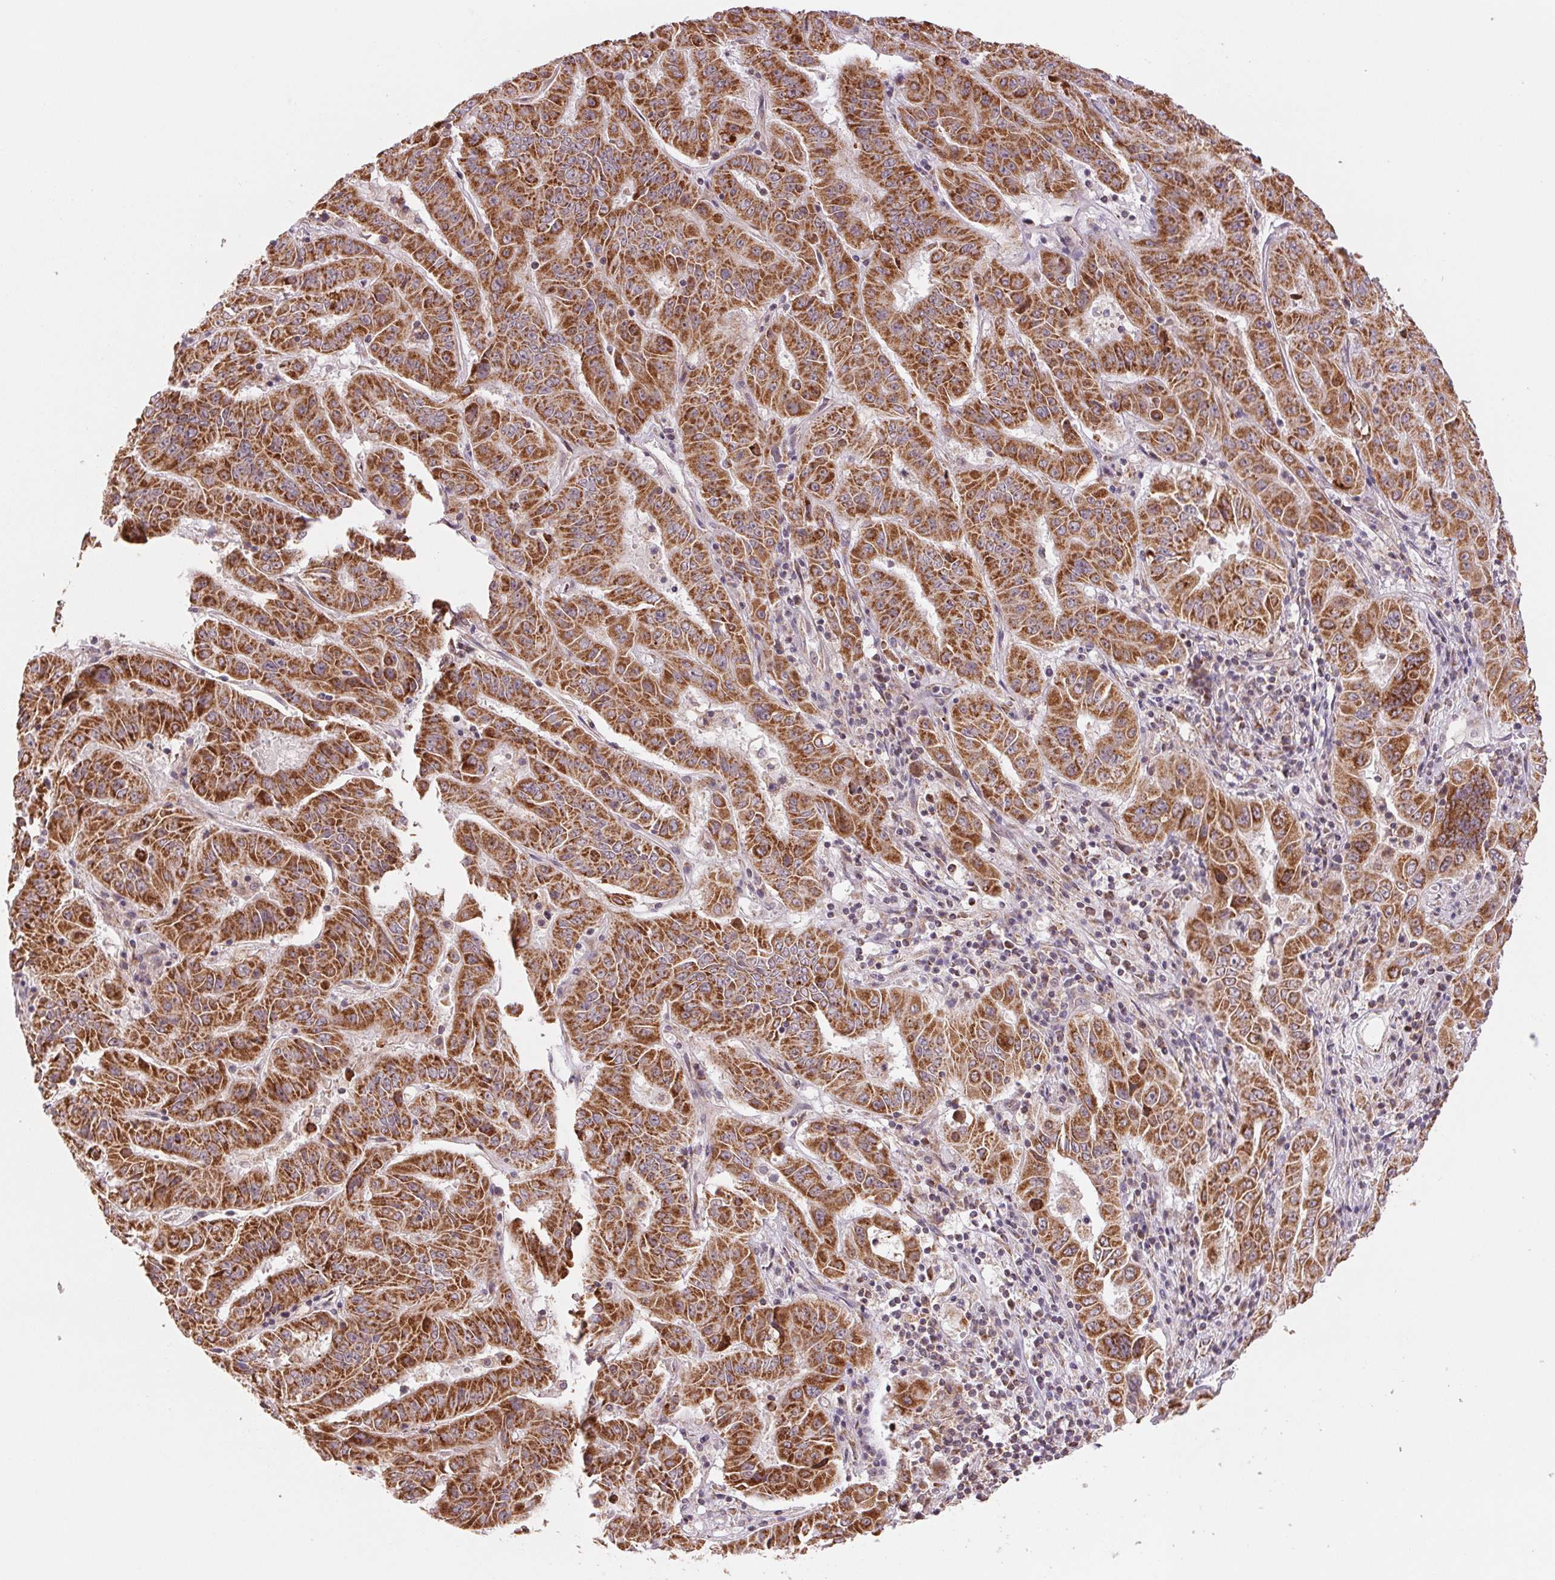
{"staining": {"intensity": "strong", "quantity": ">75%", "location": "cytoplasmic/membranous"}, "tissue": "pancreatic cancer", "cell_type": "Tumor cells", "image_type": "cancer", "snomed": [{"axis": "morphology", "description": "Adenocarcinoma, NOS"}, {"axis": "topography", "description": "Pancreas"}], "caption": "Immunohistochemical staining of human pancreatic cancer displays strong cytoplasmic/membranous protein expression in approximately >75% of tumor cells.", "gene": "MATCAP1", "patient": {"sex": "male", "age": 63}}